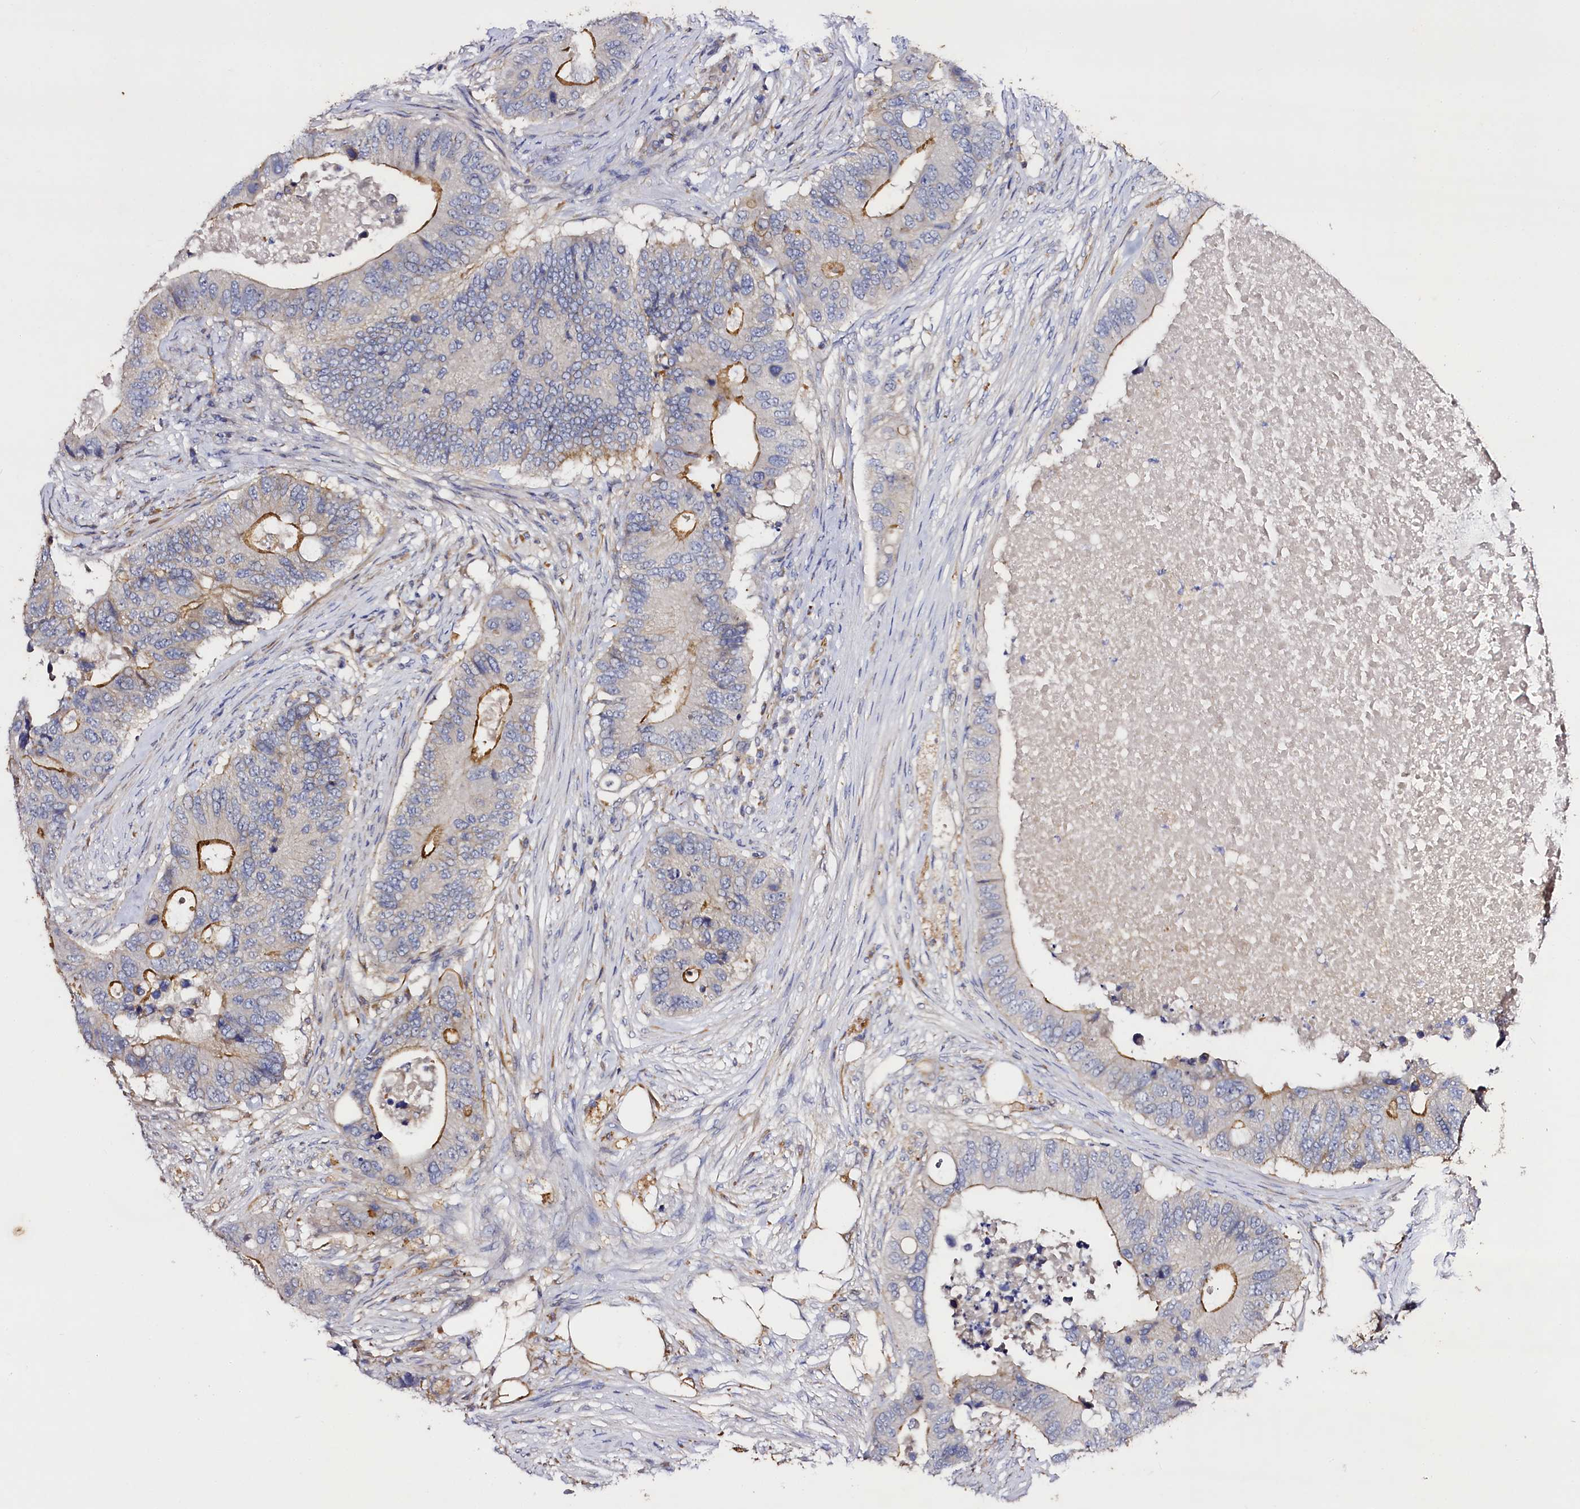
{"staining": {"intensity": "strong", "quantity": "<25%", "location": "cytoplasmic/membranous"}, "tissue": "colorectal cancer", "cell_type": "Tumor cells", "image_type": "cancer", "snomed": [{"axis": "morphology", "description": "Adenocarcinoma, NOS"}, {"axis": "topography", "description": "Colon"}], "caption": "The histopathology image reveals a brown stain indicating the presence of a protein in the cytoplasmic/membranous of tumor cells in colorectal cancer (adenocarcinoma).", "gene": "SLC7A1", "patient": {"sex": "male", "age": 71}}